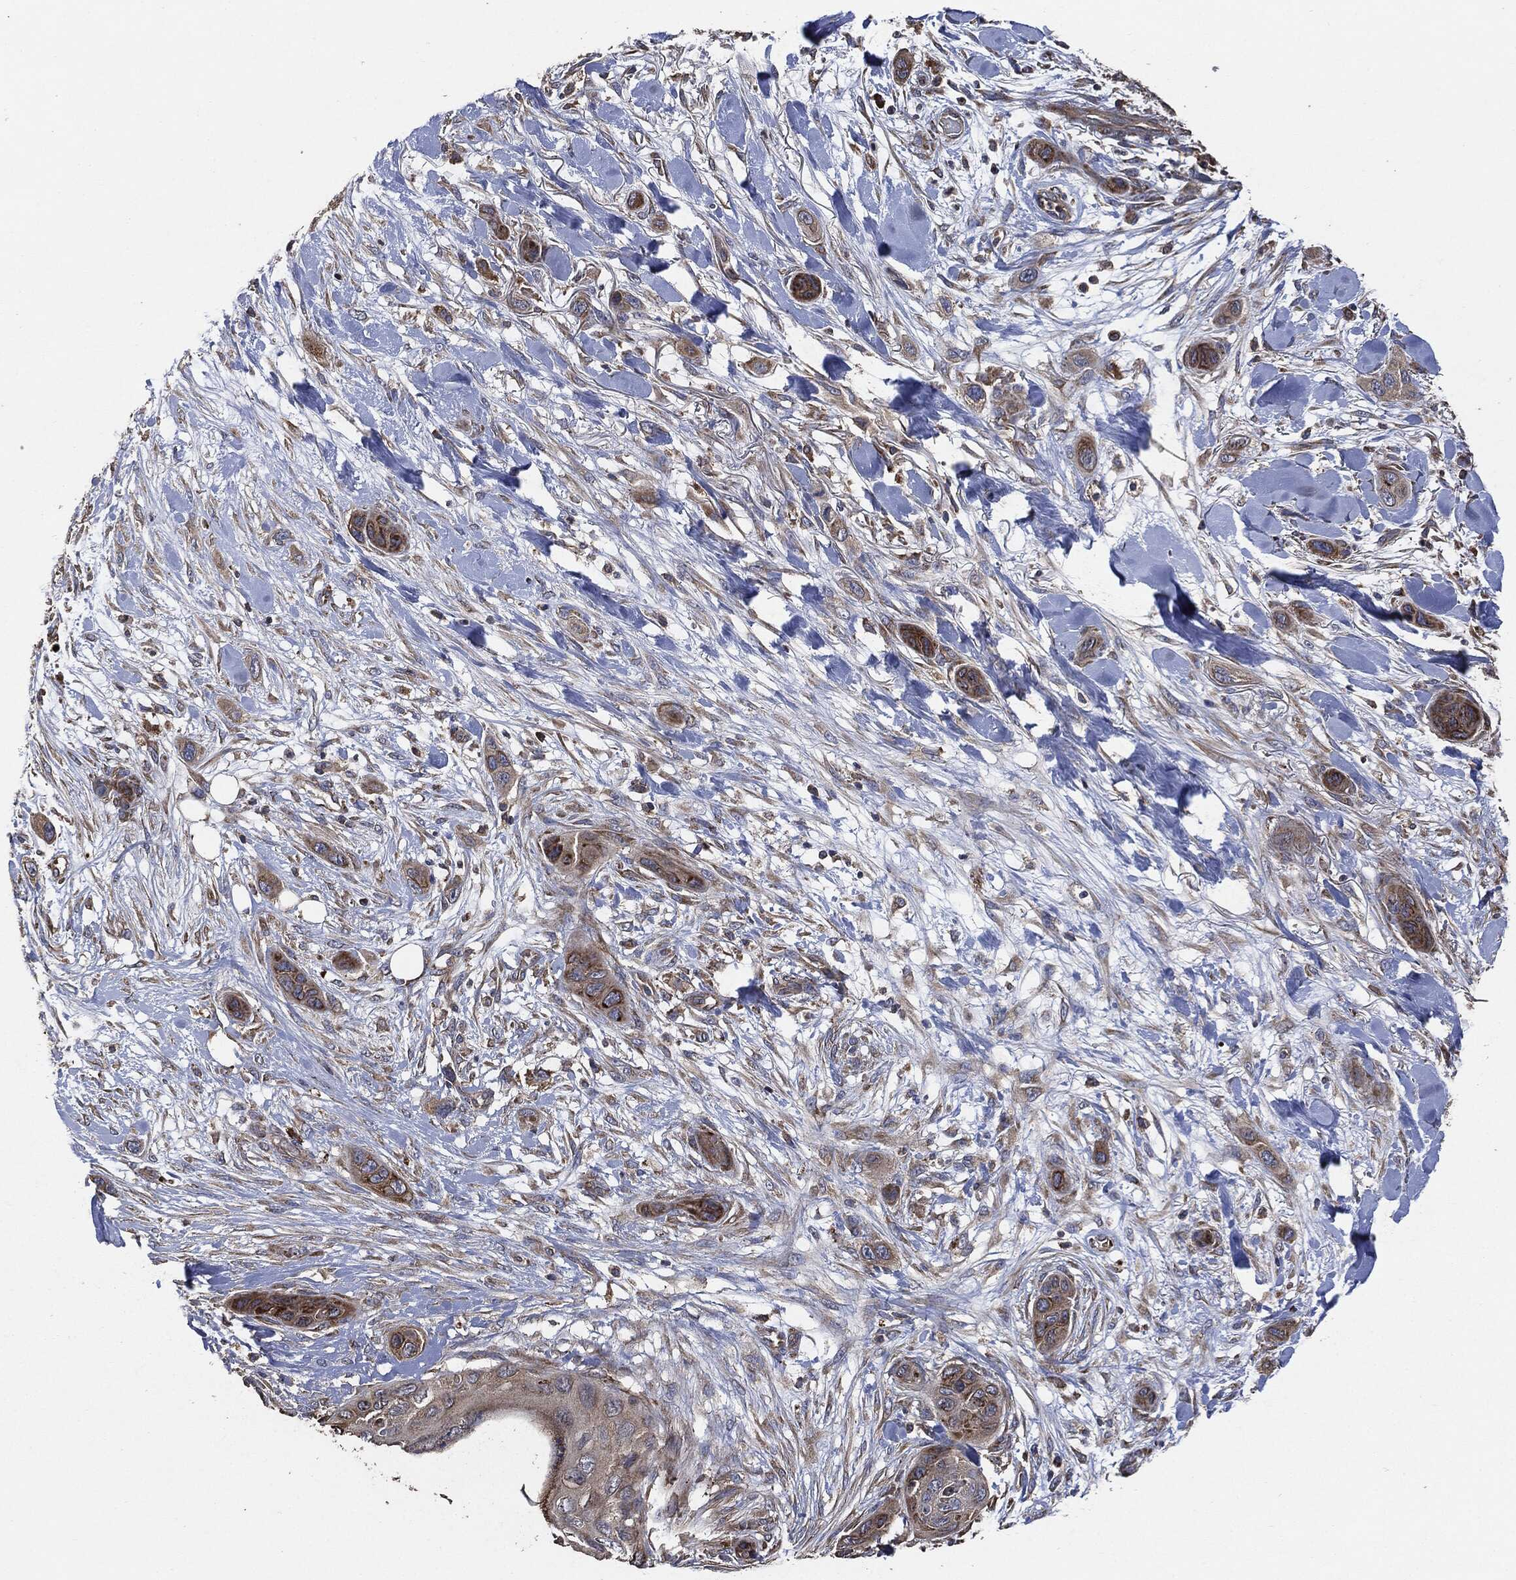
{"staining": {"intensity": "strong", "quantity": "25%-75%", "location": "cytoplasmic/membranous"}, "tissue": "skin cancer", "cell_type": "Tumor cells", "image_type": "cancer", "snomed": [{"axis": "morphology", "description": "Squamous cell carcinoma, NOS"}, {"axis": "topography", "description": "Skin"}], "caption": "IHC of human skin squamous cell carcinoma exhibits high levels of strong cytoplasmic/membranous positivity in approximately 25%-75% of tumor cells.", "gene": "STK3", "patient": {"sex": "male", "age": 78}}